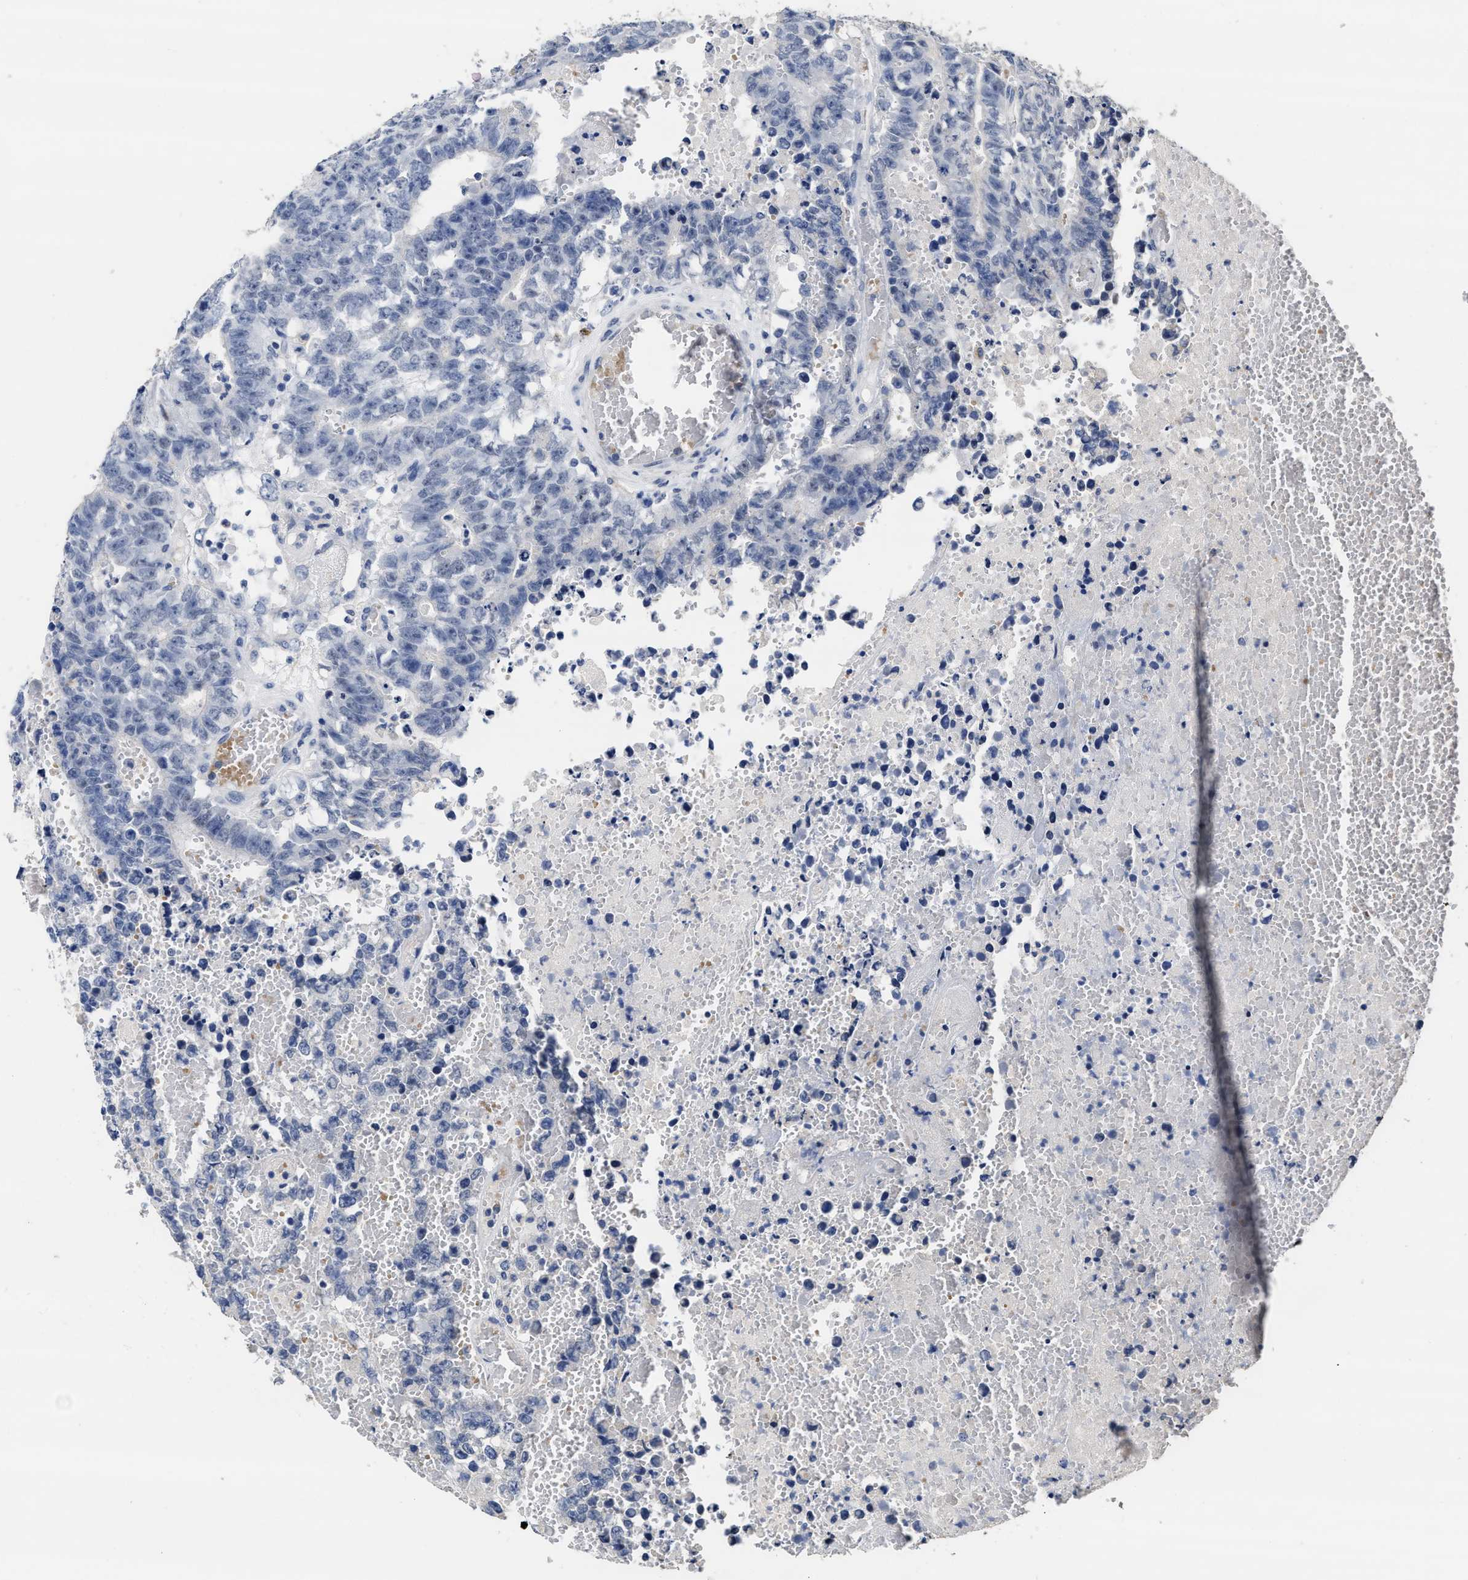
{"staining": {"intensity": "negative", "quantity": "none", "location": "none"}, "tissue": "testis cancer", "cell_type": "Tumor cells", "image_type": "cancer", "snomed": [{"axis": "morphology", "description": "Carcinoma, Embryonal, NOS"}, {"axis": "topography", "description": "Testis"}], "caption": "Protein analysis of testis embryonal carcinoma demonstrates no significant staining in tumor cells.", "gene": "ZFAT", "patient": {"sex": "male", "age": 25}}